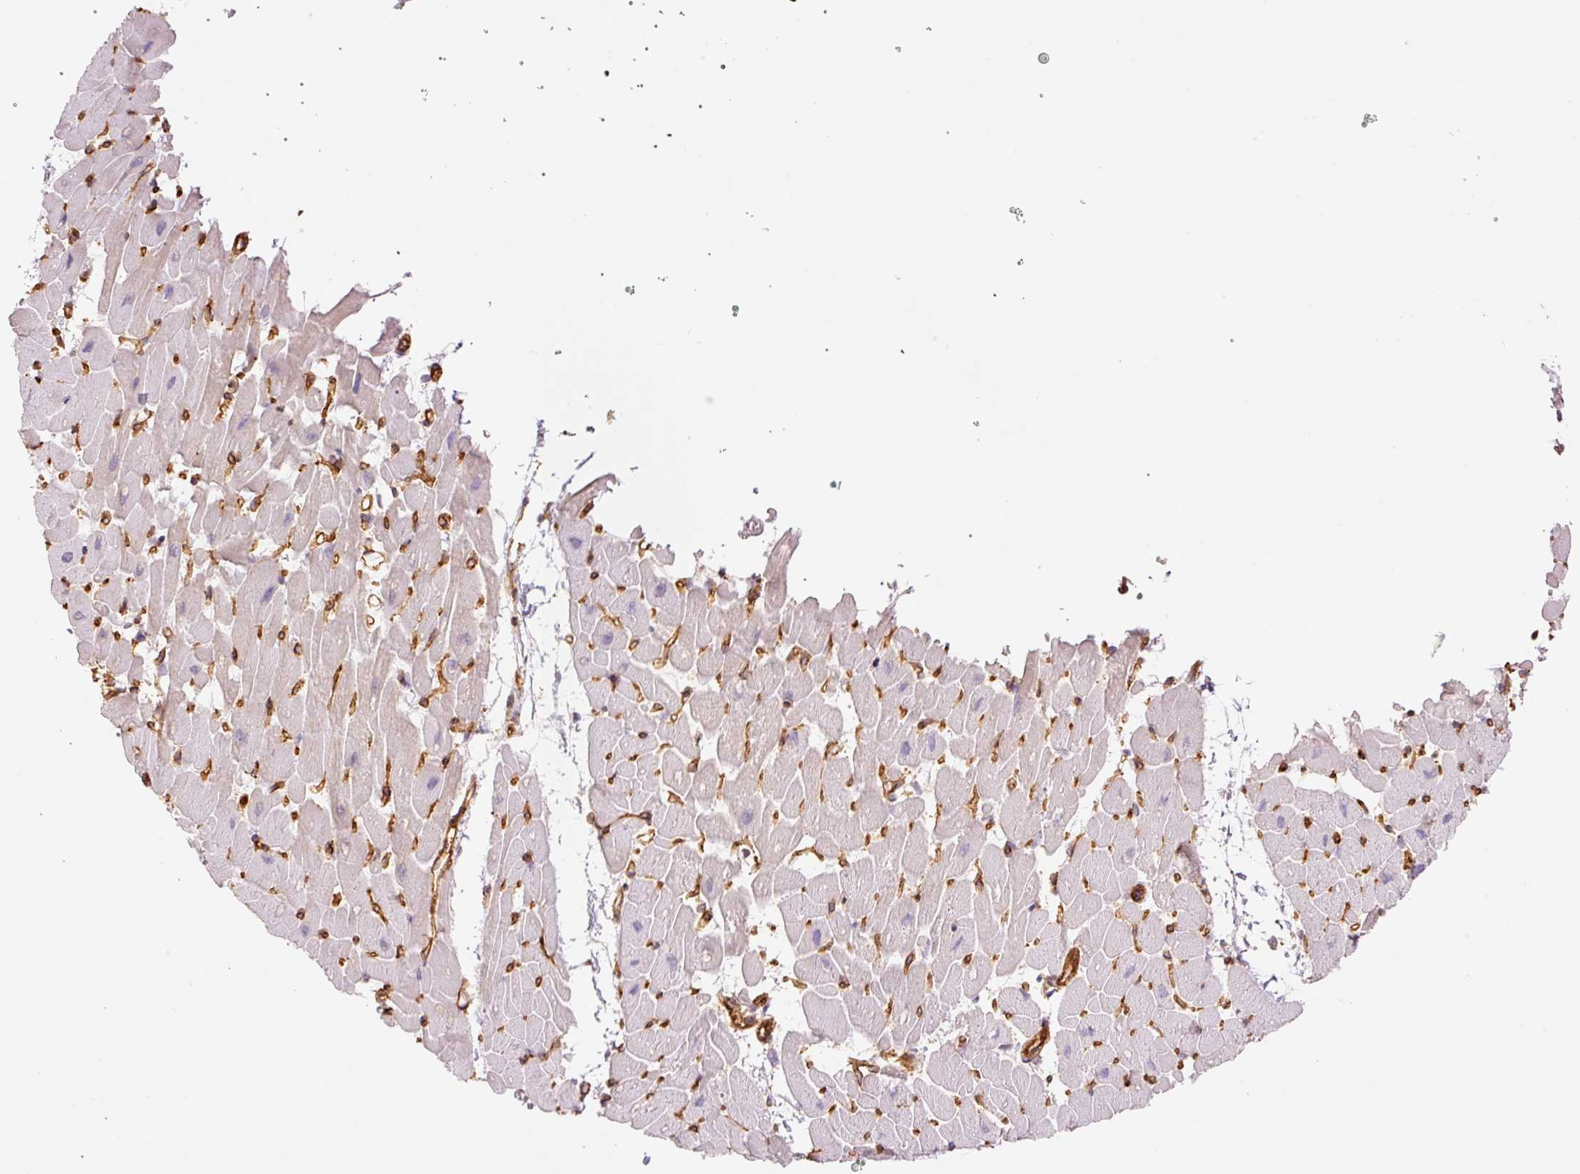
{"staining": {"intensity": "negative", "quantity": "none", "location": "none"}, "tissue": "heart muscle", "cell_type": "Cardiomyocytes", "image_type": "normal", "snomed": [{"axis": "morphology", "description": "Normal tissue, NOS"}, {"axis": "topography", "description": "Heart"}], "caption": "This is a image of immunohistochemistry staining of unremarkable heart muscle, which shows no expression in cardiomyocytes. (DAB immunohistochemistry visualized using brightfield microscopy, high magnification).", "gene": "PPP1R1B", "patient": {"sex": "male", "age": 37}}